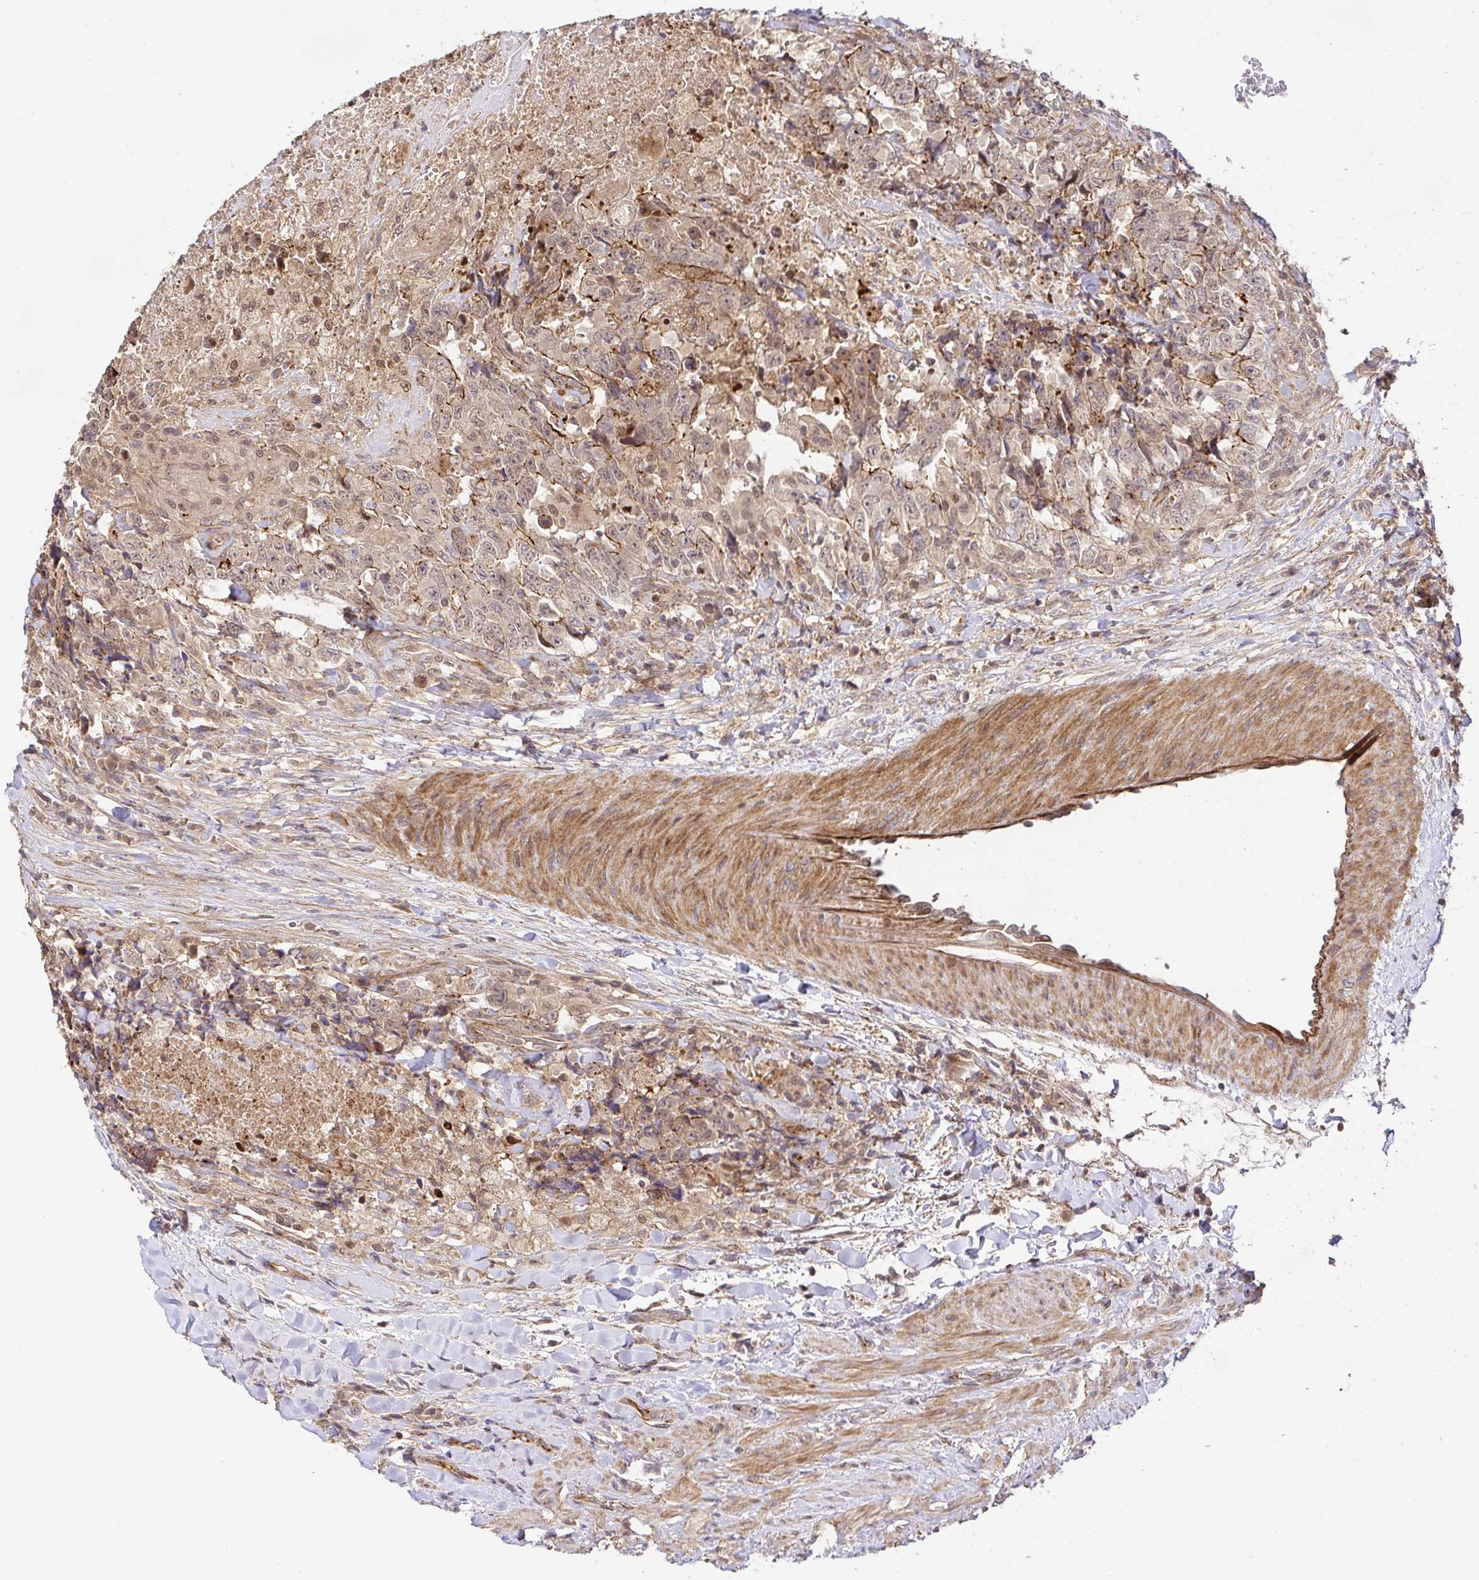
{"staining": {"intensity": "weak", "quantity": "<25%", "location": "cytoplasmic/membranous"}, "tissue": "testis cancer", "cell_type": "Tumor cells", "image_type": "cancer", "snomed": [{"axis": "morphology", "description": "Carcinoma, Embryonal, NOS"}, {"axis": "topography", "description": "Testis"}], "caption": "Immunohistochemical staining of testis embryonal carcinoma displays no significant positivity in tumor cells.", "gene": "PSMA4", "patient": {"sex": "male", "age": 24}}